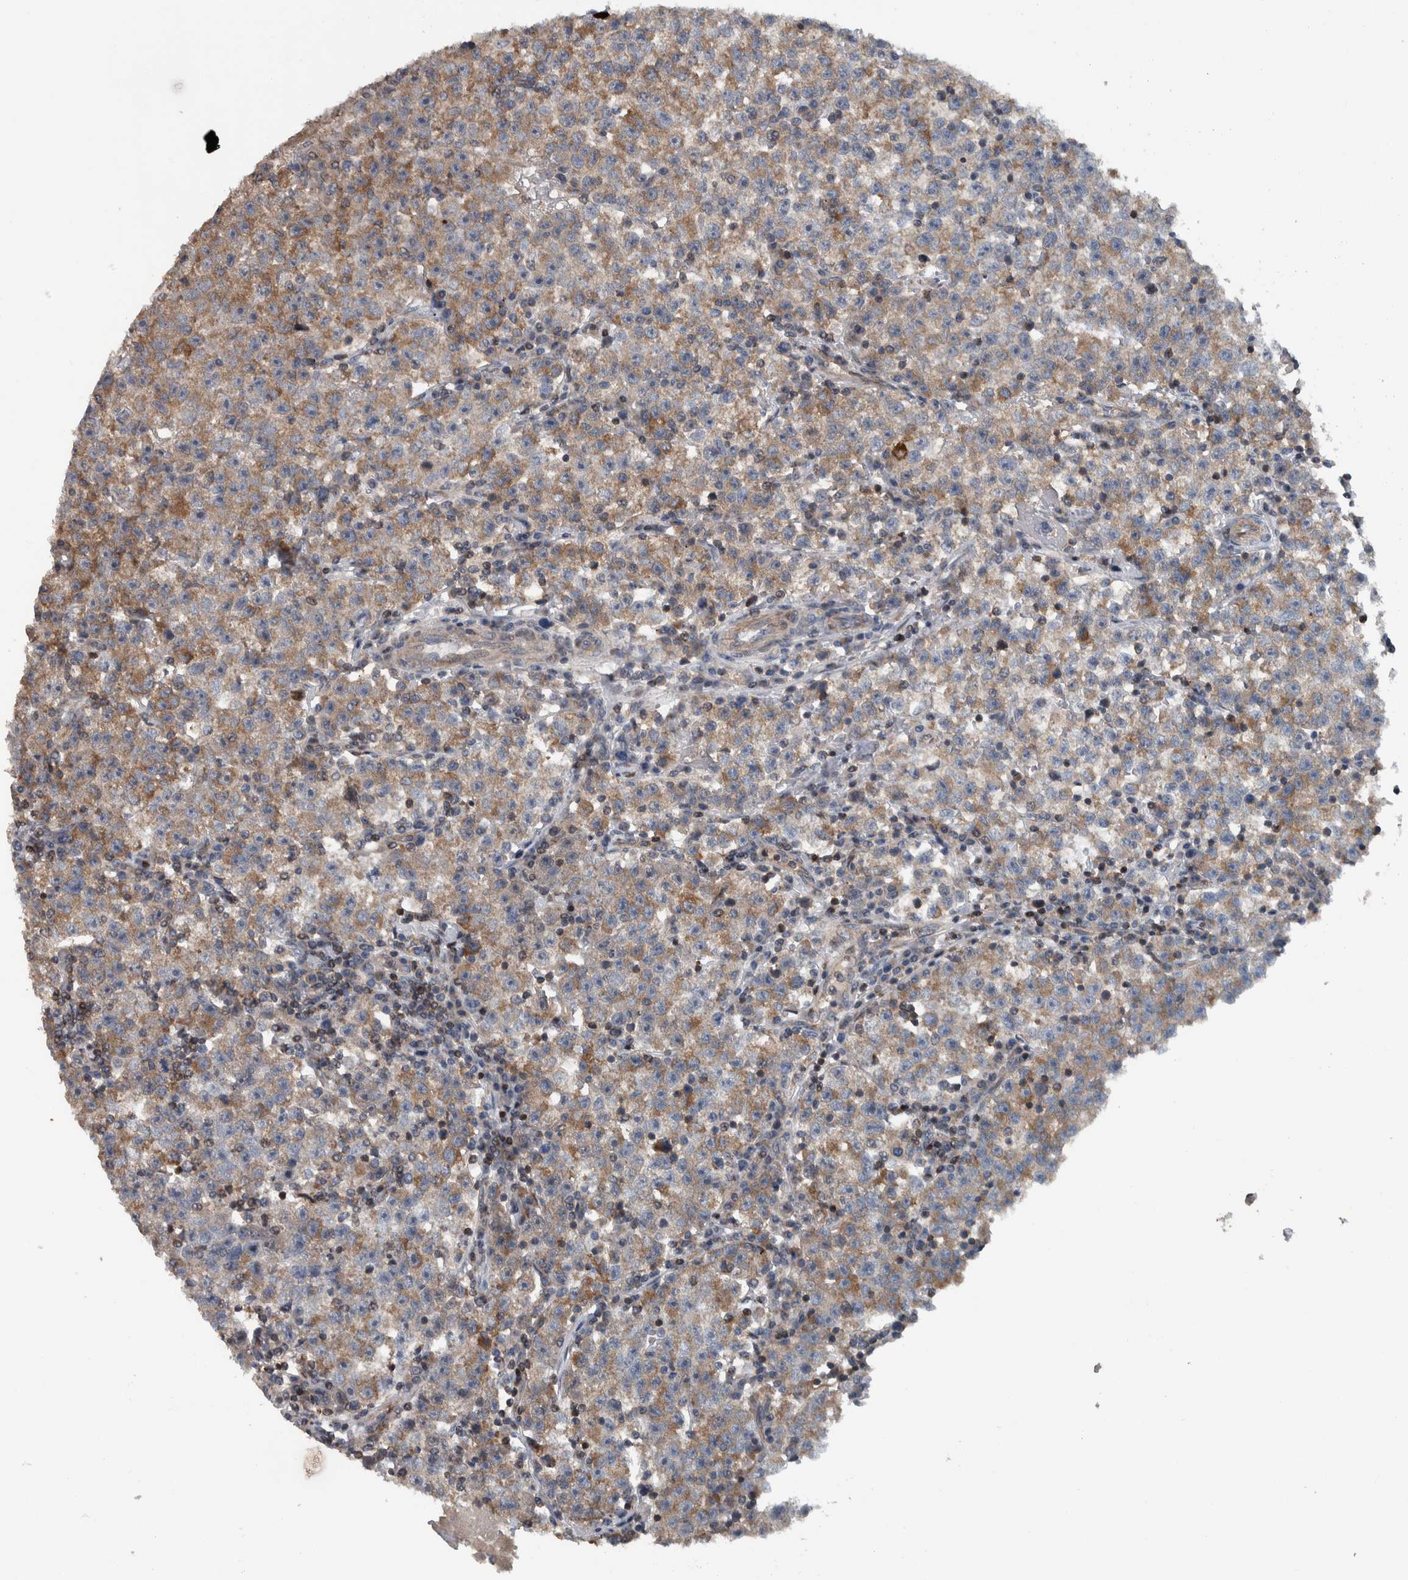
{"staining": {"intensity": "weak", "quantity": ">75%", "location": "cytoplasmic/membranous"}, "tissue": "testis cancer", "cell_type": "Tumor cells", "image_type": "cancer", "snomed": [{"axis": "morphology", "description": "Seminoma, NOS"}, {"axis": "topography", "description": "Testis"}], "caption": "A low amount of weak cytoplasmic/membranous expression is seen in approximately >75% of tumor cells in testis seminoma tissue. The staining was performed using DAB (3,3'-diaminobenzidine), with brown indicating positive protein expression. Nuclei are stained blue with hematoxylin.", "gene": "BAIAP2L1", "patient": {"sex": "male", "age": 22}}